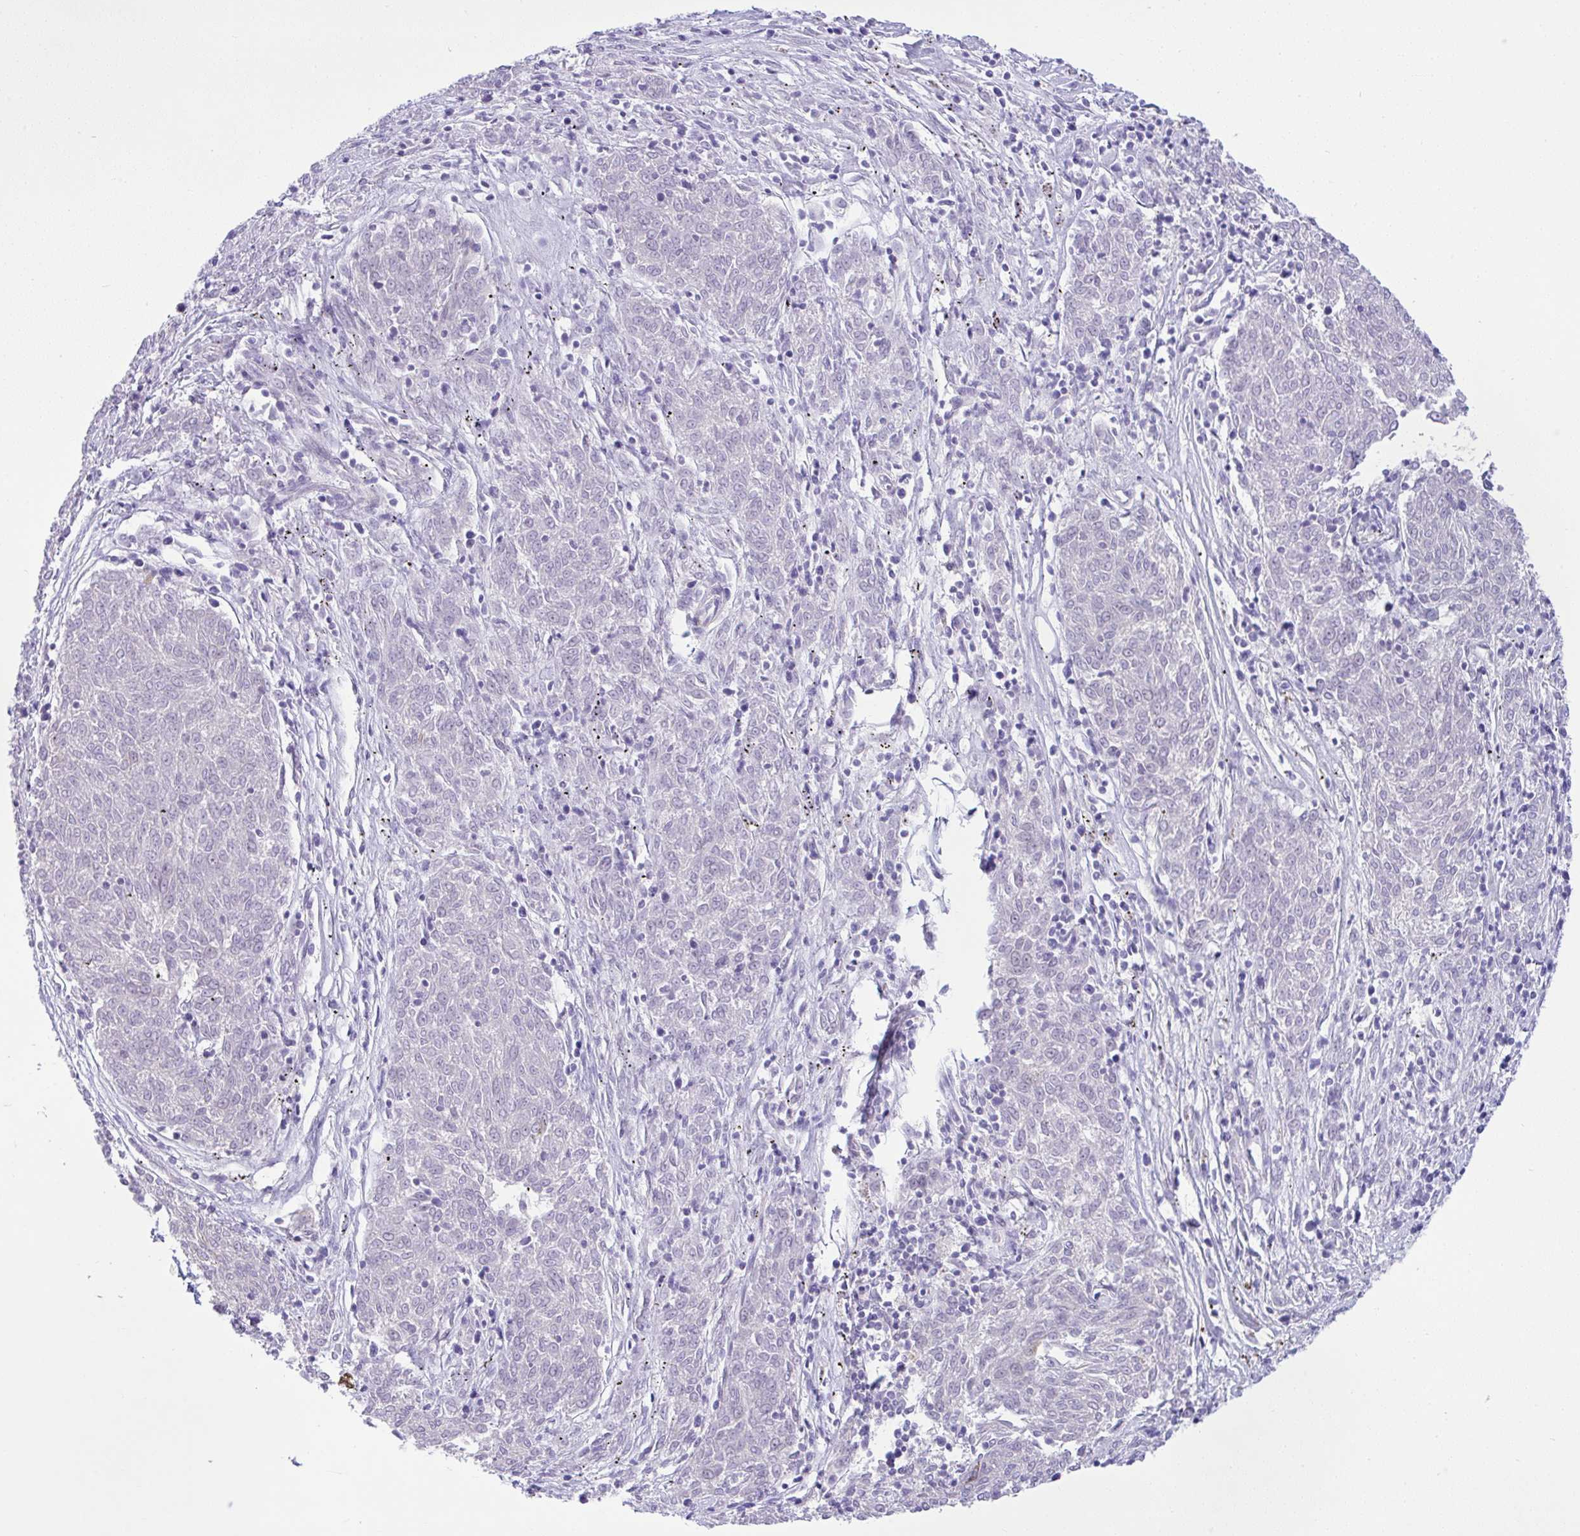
{"staining": {"intensity": "negative", "quantity": "none", "location": "none"}, "tissue": "melanoma", "cell_type": "Tumor cells", "image_type": "cancer", "snomed": [{"axis": "morphology", "description": "Malignant melanoma, NOS"}, {"axis": "topography", "description": "Skin"}], "caption": "Tumor cells are negative for protein expression in human melanoma.", "gene": "ZNF101", "patient": {"sex": "female", "age": 72}}